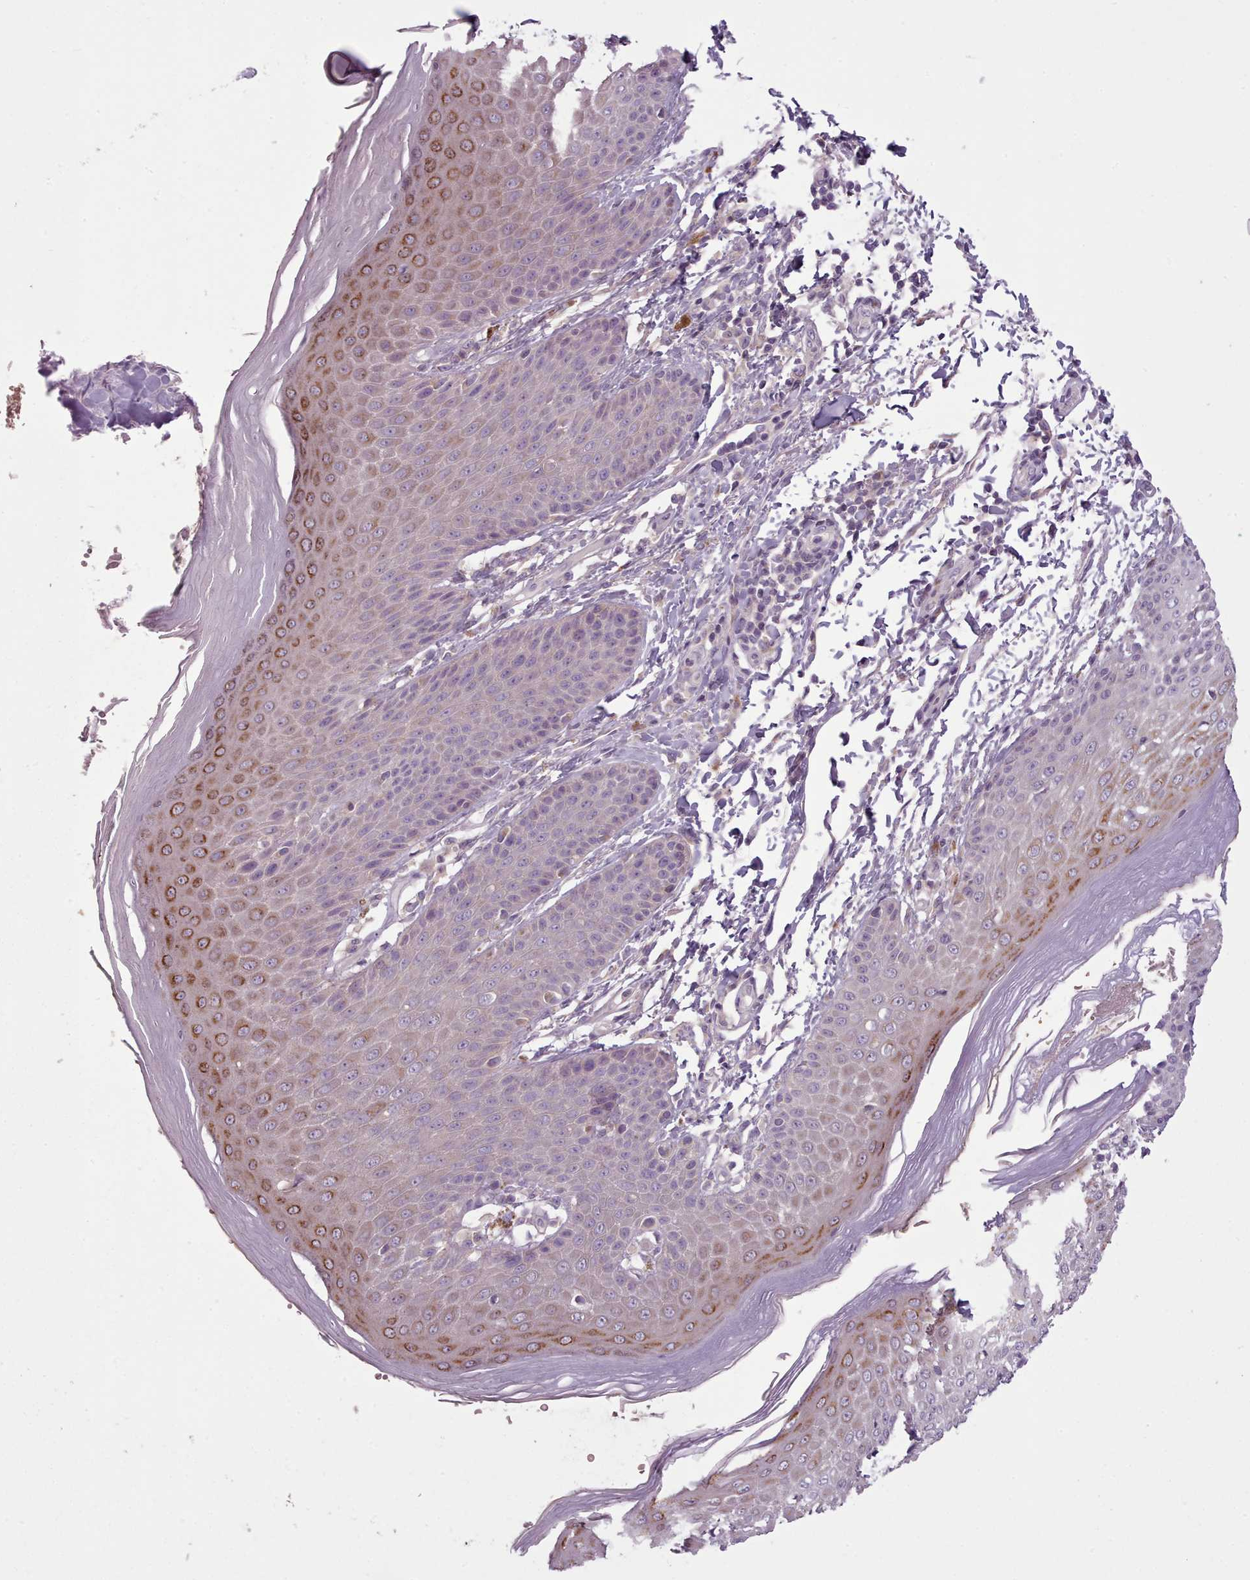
{"staining": {"intensity": "moderate", "quantity": "25%-75%", "location": "cytoplasmic/membranous"}, "tissue": "skin", "cell_type": "Epidermal cells", "image_type": "normal", "snomed": [{"axis": "morphology", "description": "Normal tissue, NOS"}, {"axis": "topography", "description": "Peripheral nerve tissue"}], "caption": "Moderate cytoplasmic/membranous positivity is identified in about 25%-75% of epidermal cells in unremarkable skin.", "gene": "LAPTM5", "patient": {"sex": "male", "age": 51}}